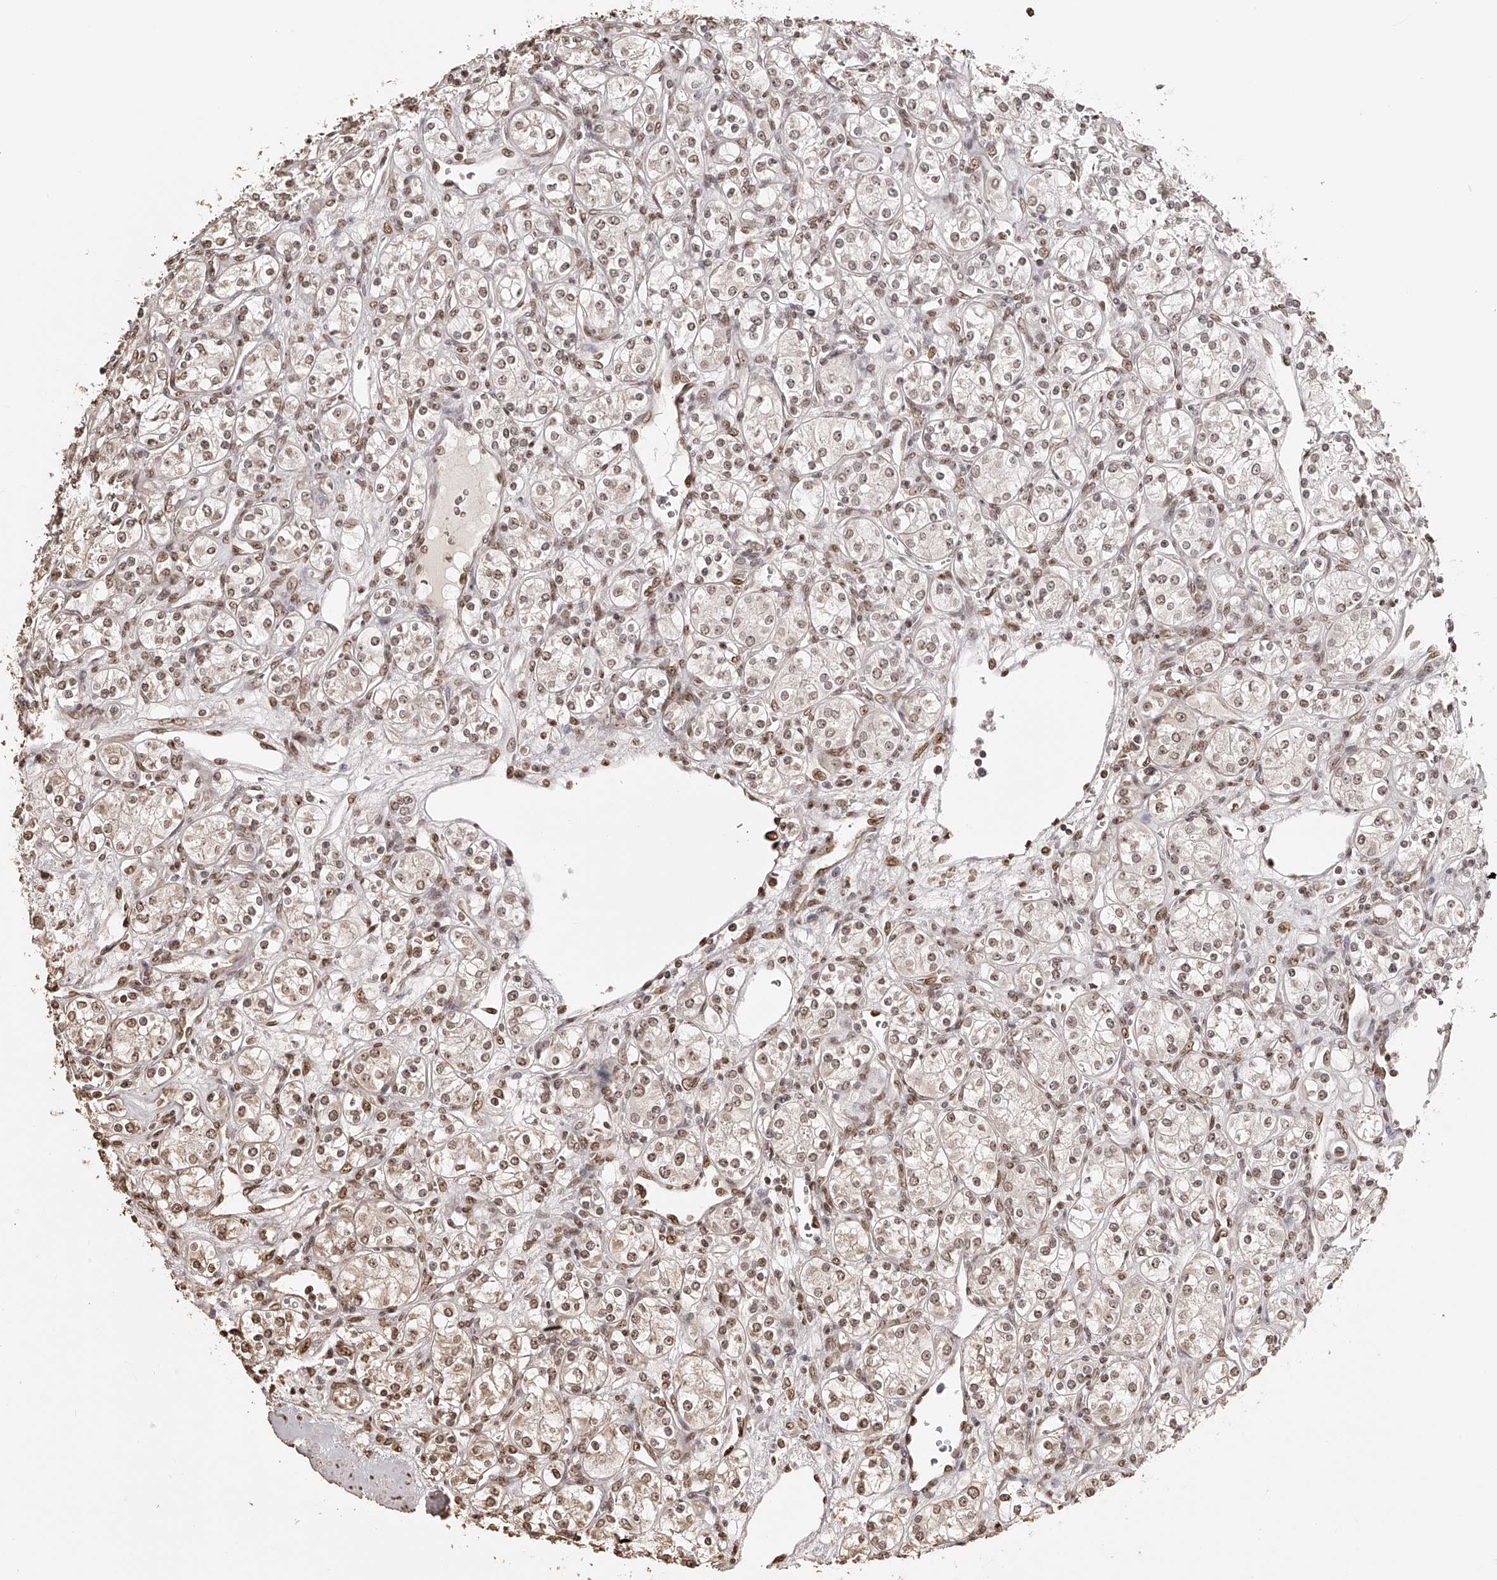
{"staining": {"intensity": "moderate", "quantity": ">75%", "location": "nuclear"}, "tissue": "renal cancer", "cell_type": "Tumor cells", "image_type": "cancer", "snomed": [{"axis": "morphology", "description": "Adenocarcinoma, NOS"}, {"axis": "topography", "description": "Kidney"}], "caption": "Tumor cells display medium levels of moderate nuclear staining in approximately >75% of cells in human renal cancer (adenocarcinoma).", "gene": "ZNF503", "patient": {"sex": "male", "age": 77}}